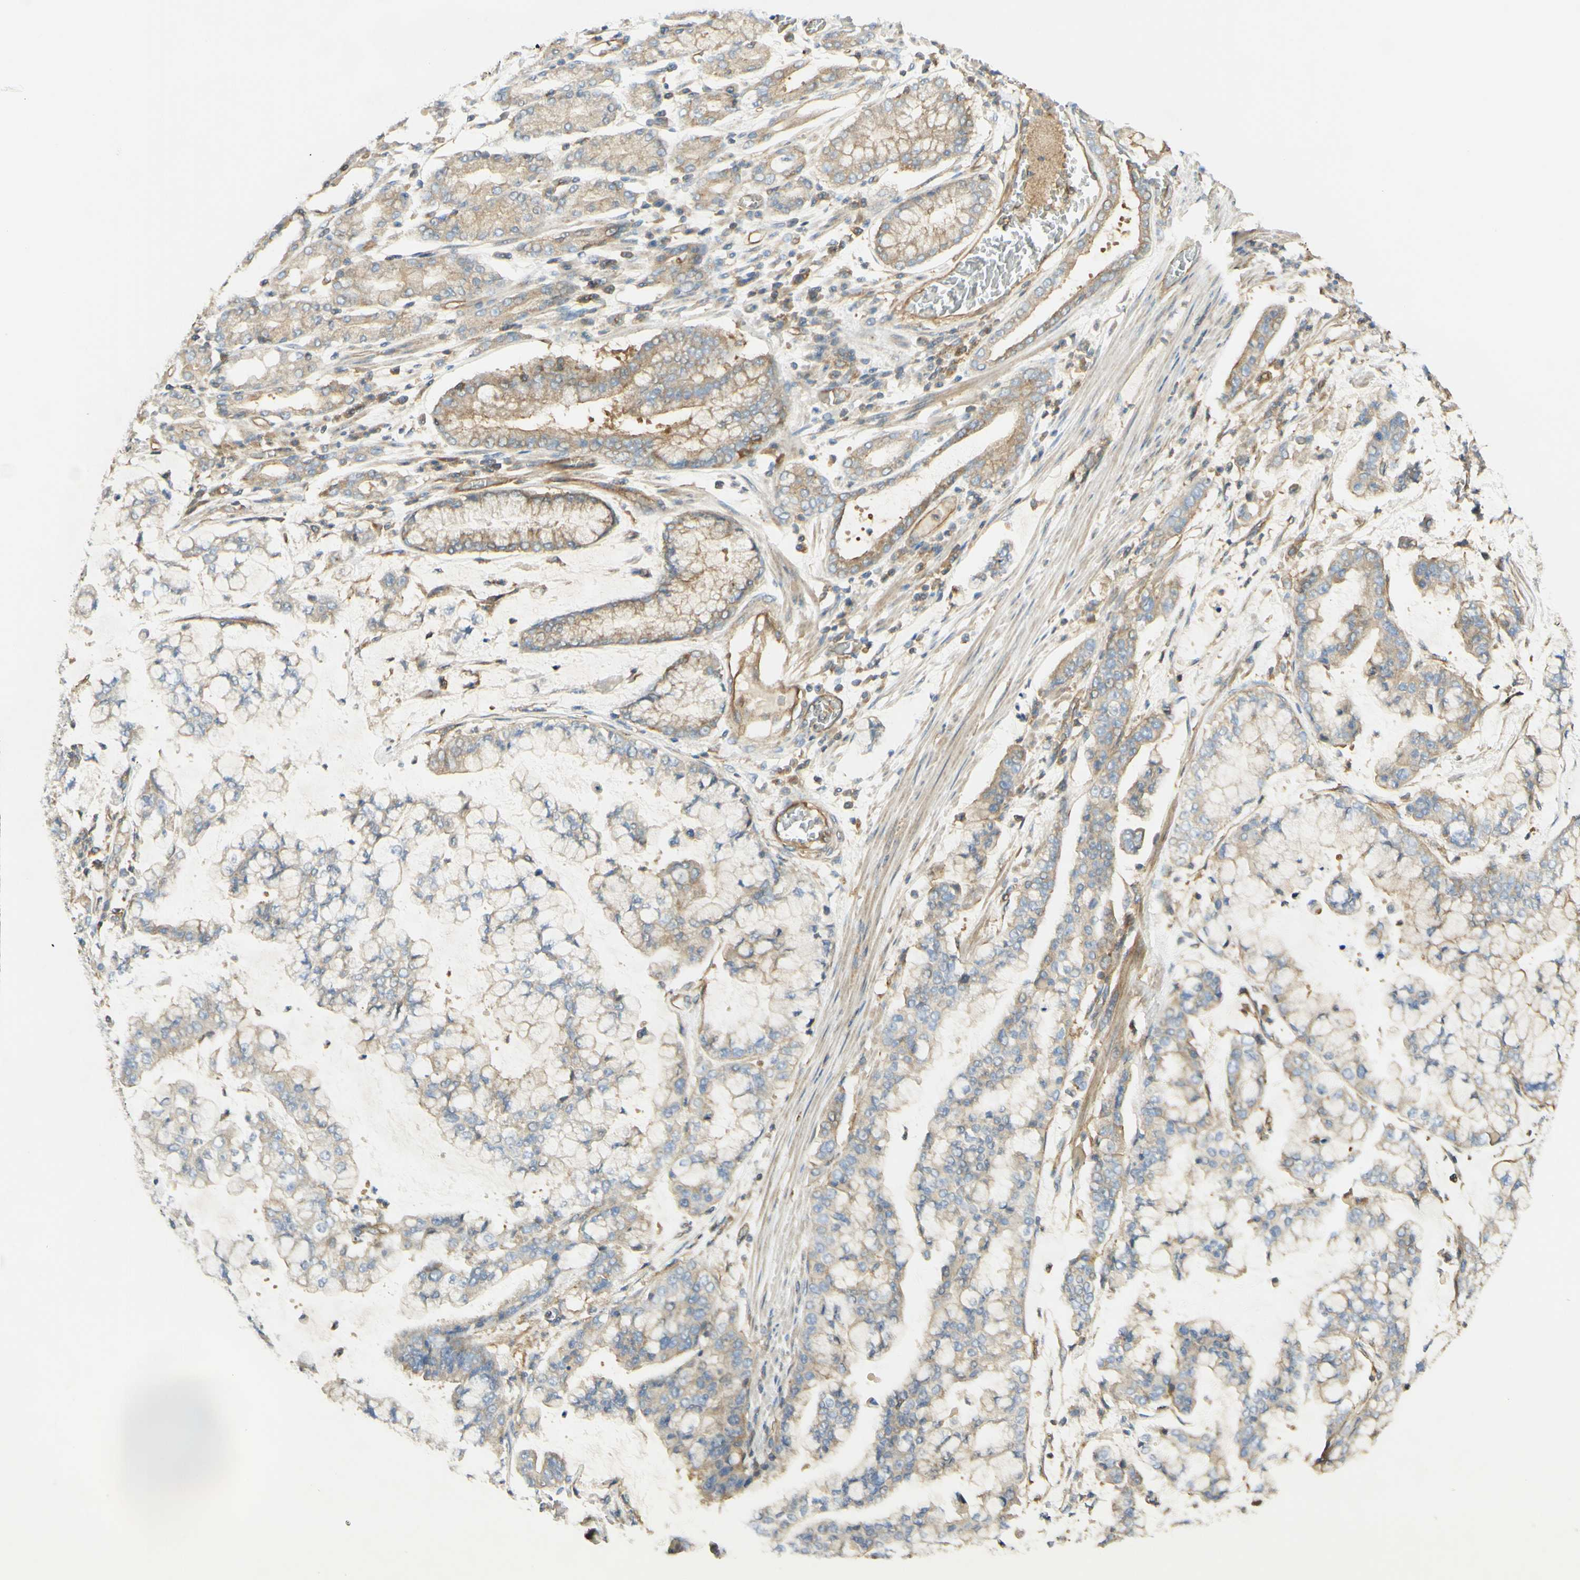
{"staining": {"intensity": "moderate", "quantity": "25%-75%", "location": "cytoplasmic/membranous"}, "tissue": "stomach cancer", "cell_type": "Tumor cells", "image_type": "cancer", "snomed": [{"axis": "morphology", "description": "Normal tissue, NOS"}, {"axis": "morphology", "description": "Adenocarcinoma, NOS"}, {"axis": "topography", "description": "Stomach, upper"}, {"axis": "topography", "description": "Stomach"}], "caption": "Protein expression analysis of stomach cancer (adenocarcinoma) reveals moderate cytoplasmic/membranous staining in about 25%-75% of tumor cells.", "gene": "IKBKG", "patient": {"sex": "male", "age": 76}}